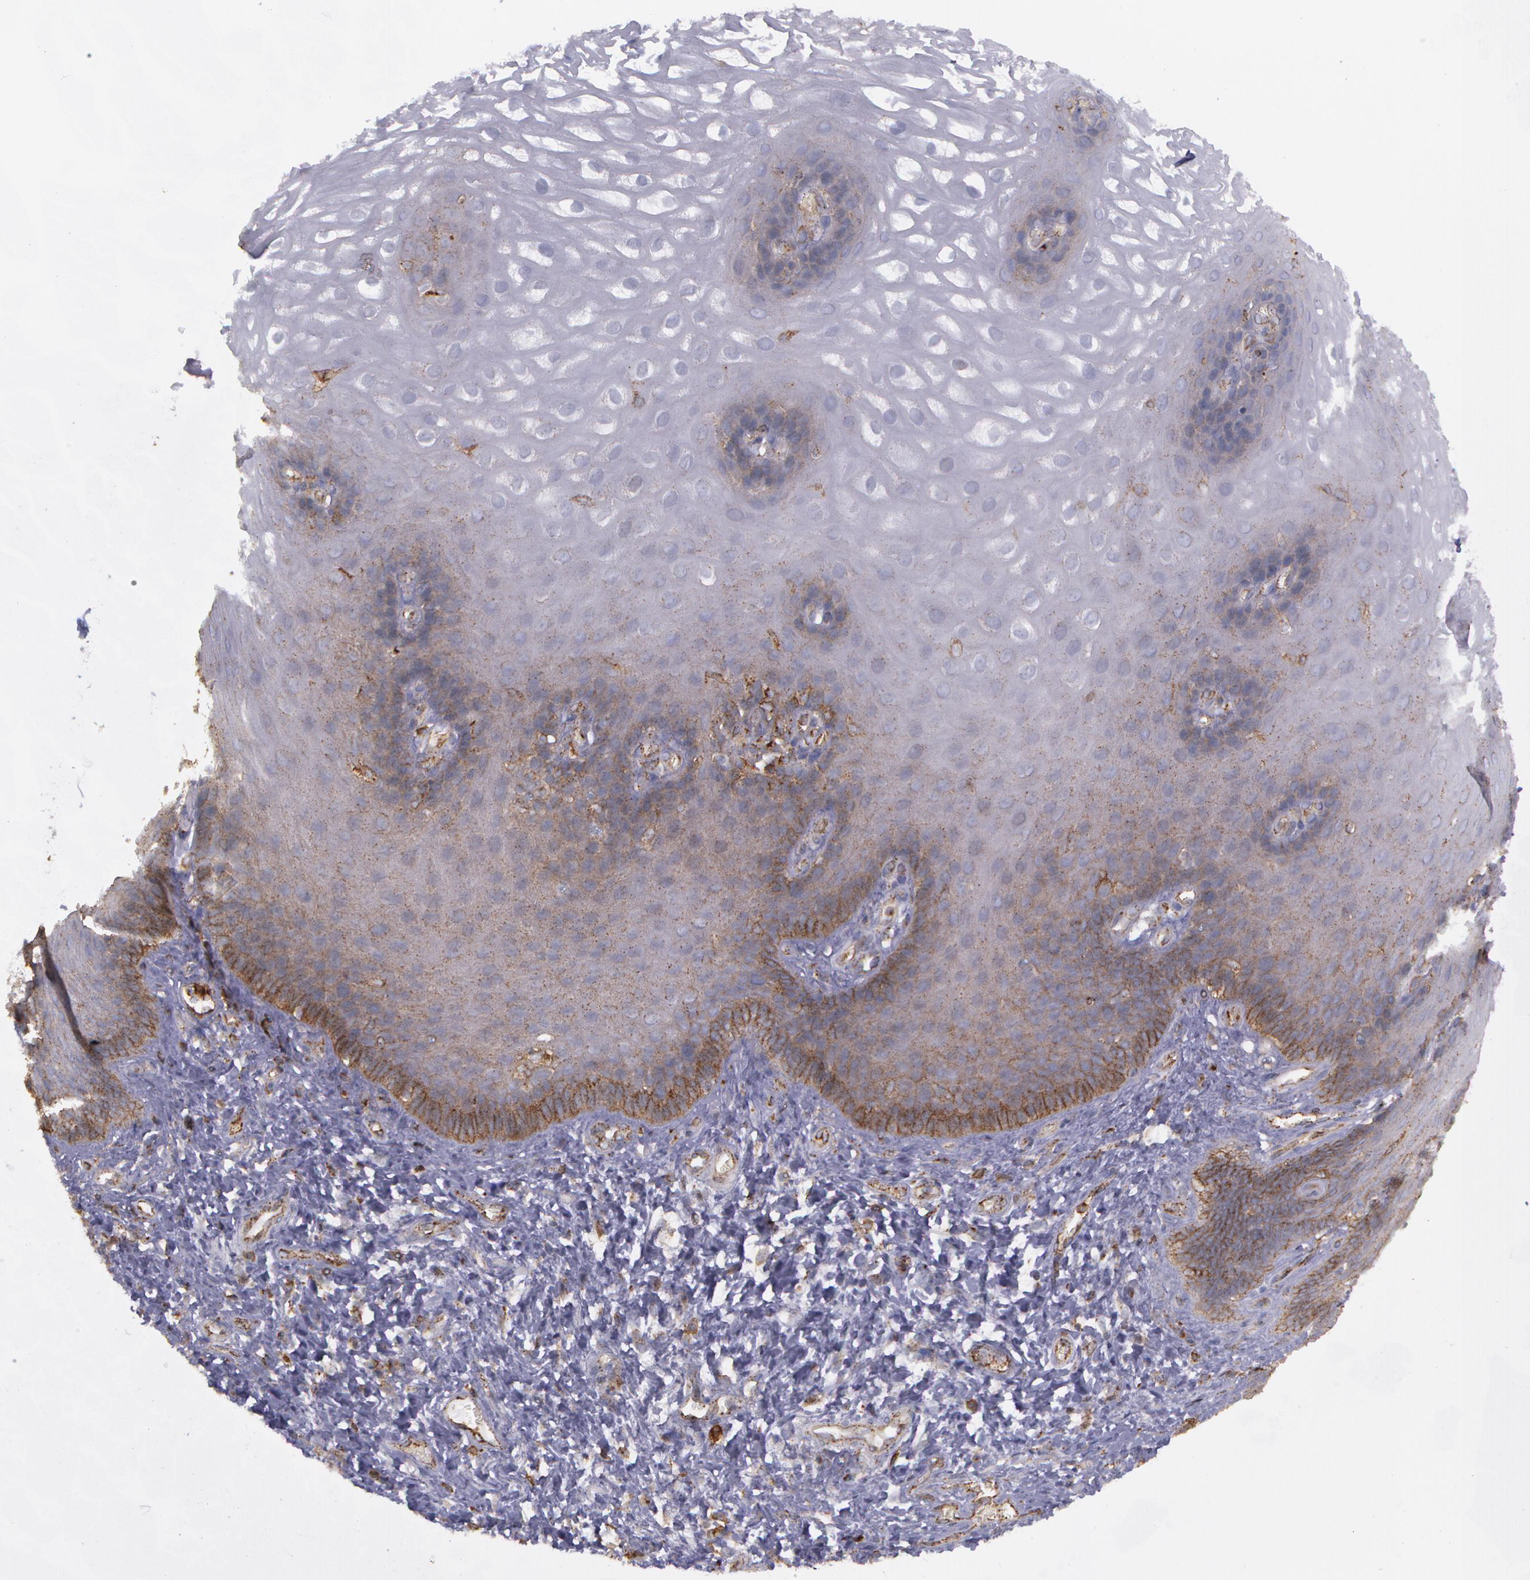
{"staining": {"intensity": "moderate", "quantity": "<25%", "location": "cytoplasmic/membranous"}, "tissue": "esophagus", "cell_type": "Squamous epithelial cells", "image_type": "normal", "snomed": [{"axis": "morphology", "description": "Normal tissue, NOS"}, {"axis": "morphology", "description": "Adenocarcinoma, NOS"}, {"axis": "topography", "description": "Esophagus"}, {"axis": "topography", "description": "Stomach"}], "caption": "A photomicrograph of human esophagus stained for a protein reveals moderate cytoplasmic/membranous brown staining in squamous epithelial cells. The protein is stained brown, and the nuclei are stained in blue (DAB IHC with brightfield microscopy, high magnification).", "gene": "FLOT2", "patient": {"sex": "male", "age": 62}}